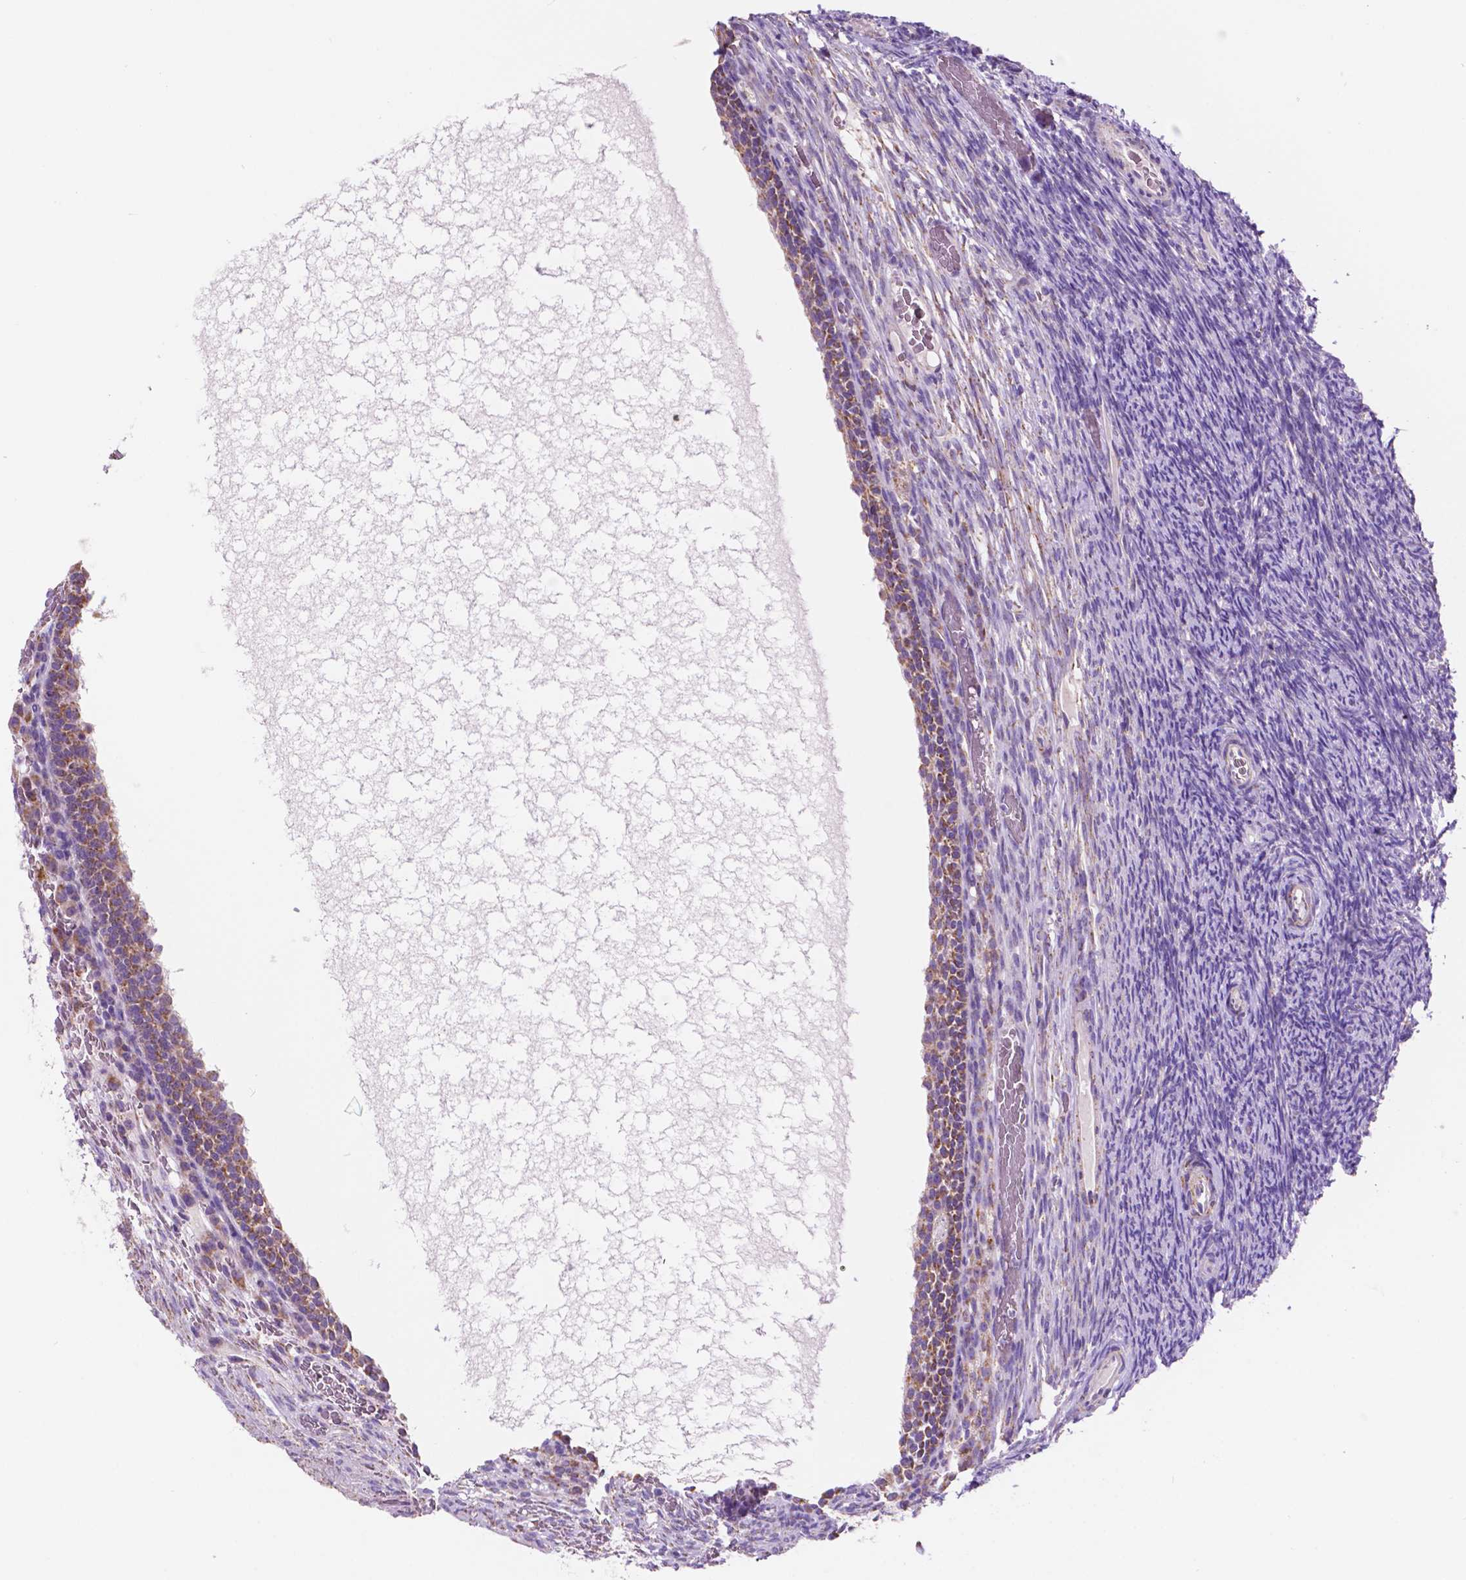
{"staining": {"intensity": "moderate", "quantity": "25%-75%", "location": "cytoplasmic/membranous"}, "tissue": "ovary", "cell_type": "Follicle cells", "image_type": "normal", "snomed": [{"axis": "morphology", "description": "Normal tissue, NOS"}, {"axis": "topography", "description": "Ovary"}], "caption": "IHC staining of unremarkable ovary, which demonstrates medium levels of moderate cytoplasmic/membranous expression in approximately 25%-75% of follicle cells indicating moderate cytoplasmic/membranous protein expression. The staining was performed using DAB (3,3'-diaminobenzidine) (brown) for protein detection and nuclei were counterstained in hematoxylin (blue).", "gene": "TRPV5", "patient": {"sex": "female", "age": 34}}